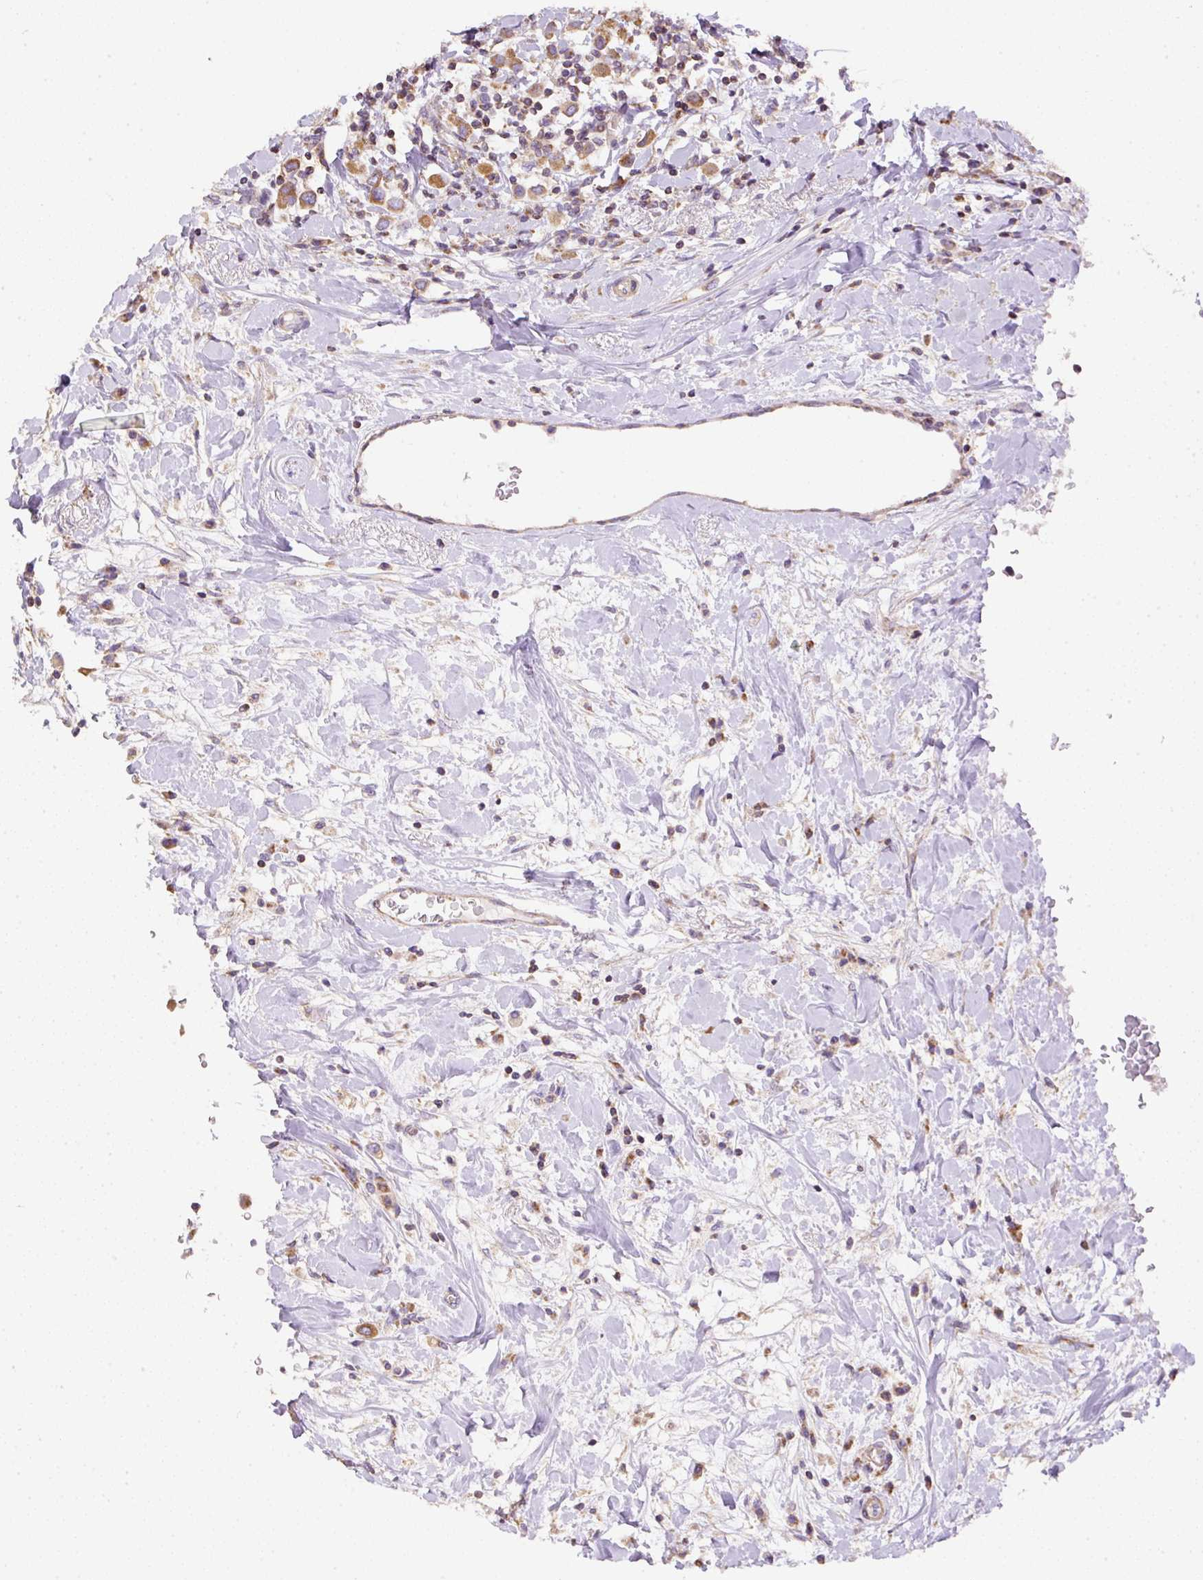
{"staining": {"intensity": "moderate", "quantity": ">75%", "location": "cytoplasmic/membranous"}, "tissue": "breast cancer", "cell_type": "Tumor cells", "image_type": "cancer", "snomed": [{"axis": "morphology", "description": "Duct carcinoma"}, {"axis": "topography", "description": "Breast"}], "caption": "The histopathology image displays a brown stain indicating the presence of a protein in the cytoplasmic/membranous of tumor cells in breast cancer. Using DAB (3,3'-diaminobenzidine) (brown) and hematoxylin (blue) stains, captured at high magnification using brightfield microscopy.", "gene": "NDUFAF2", "patient": {"sex": "female", "age": 61}}